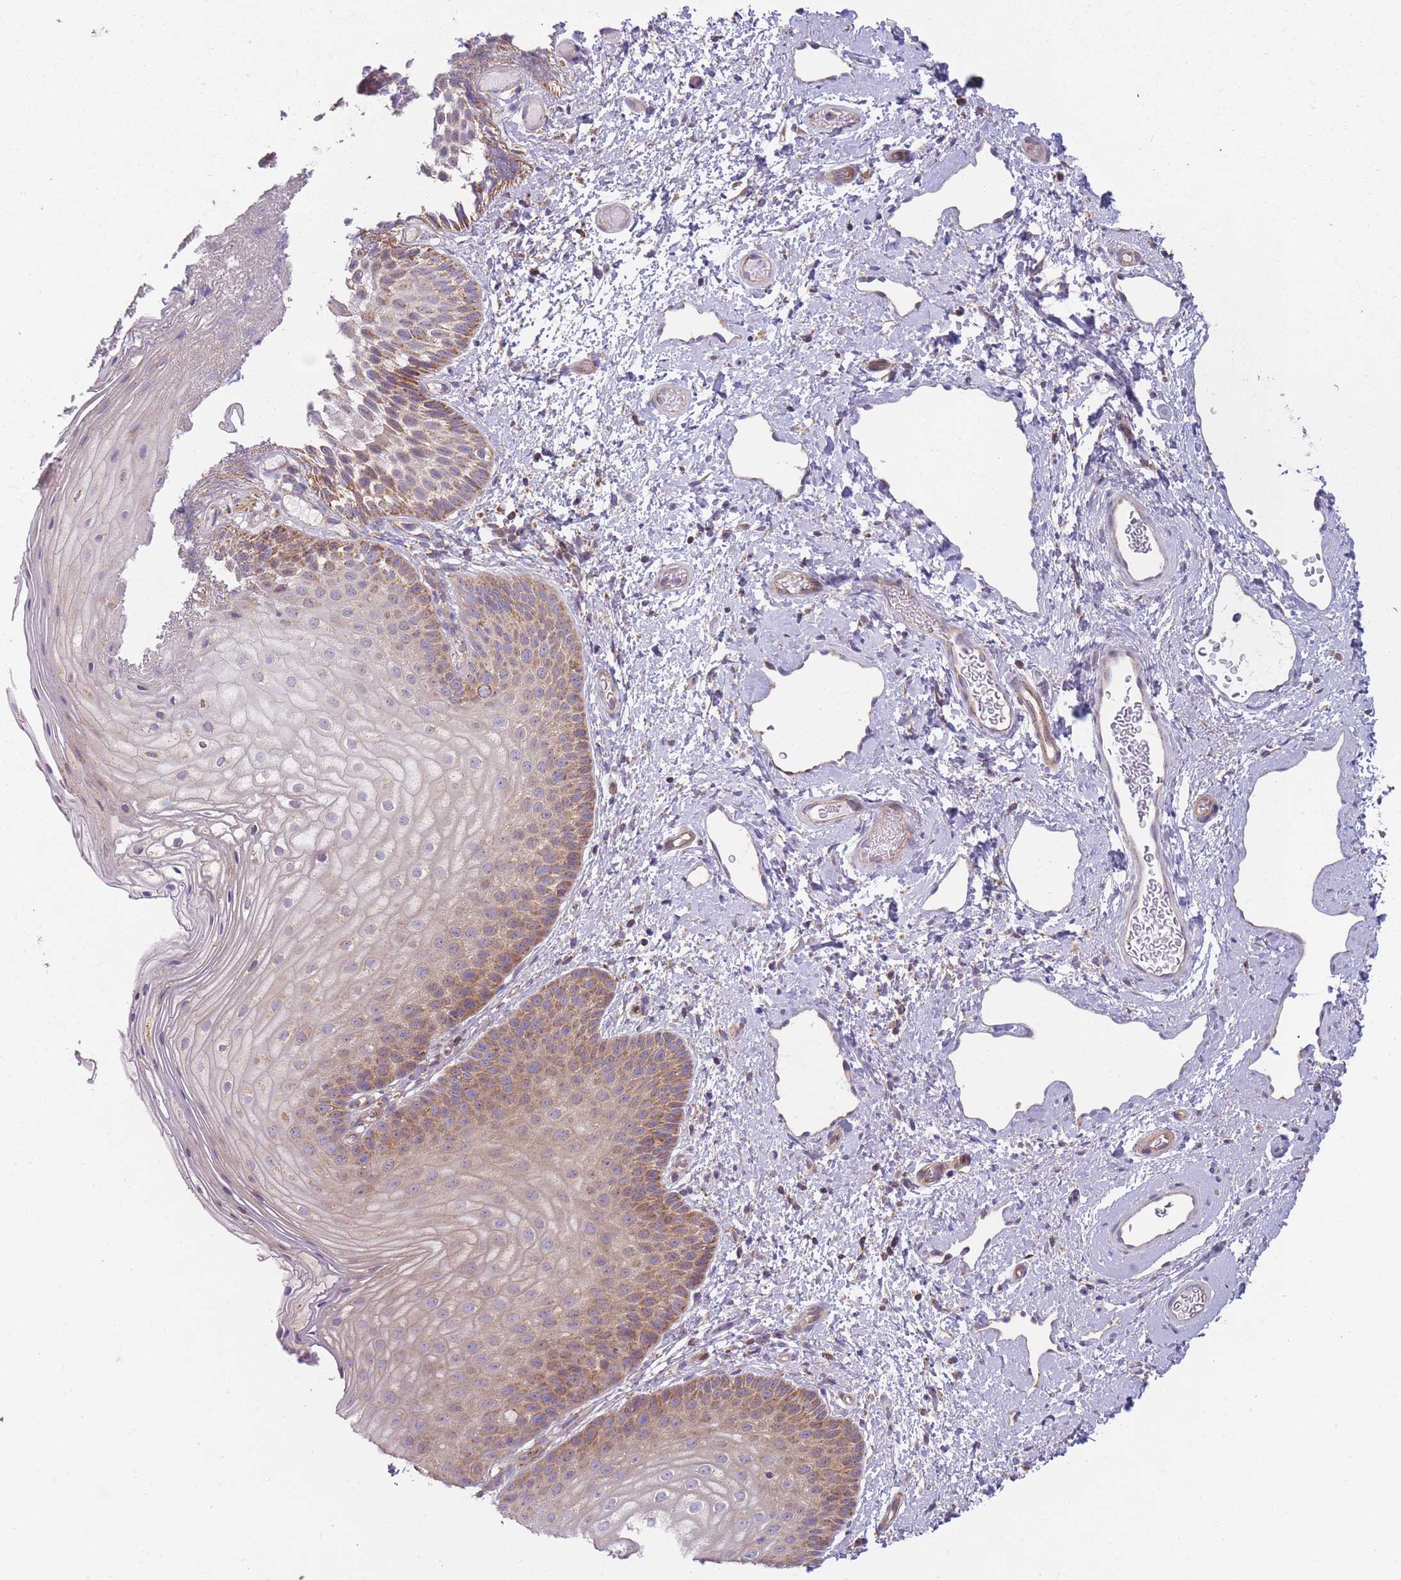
{"staining": {"intensity": "moderate", "quantity": "25%-75%", "location": "cytoplasmic/membranous"}, "tissue": "skin", "cell_type": "Epidermal cells", "image_type": "normal", "snomed": [{"axis": "morphology", "description": "Normal tissue, NOS"}, {"axis": "topography", "description": "Anal"}], "caption": "Skin stained with IHC displays moderate cytoplasmic/membranous staining in about 25%-75% of epidermal cells. (DAB IHC, brown staining for protein, blue staining for nuclei).", "gene": "ENSG00000255639", "patient": {"sex": "female", "age": 40}}